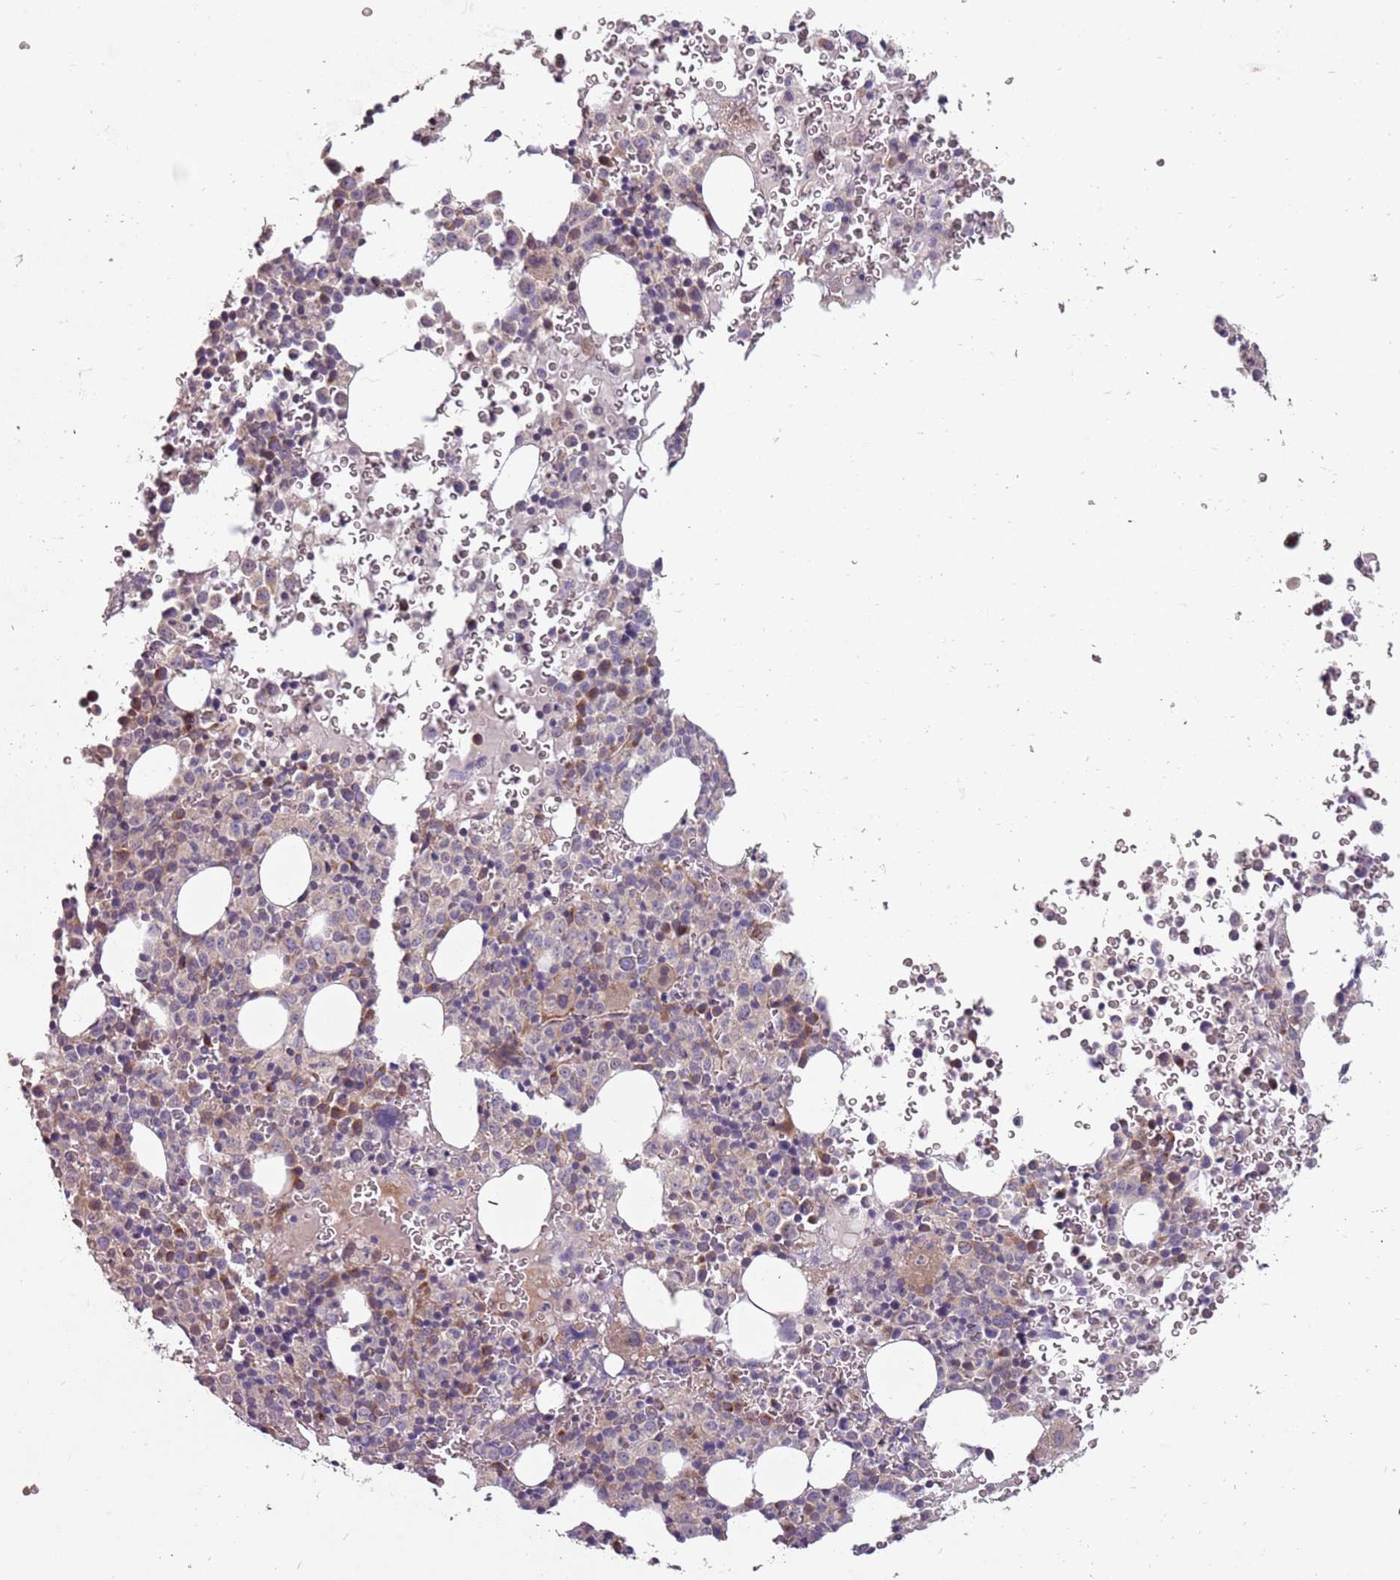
{"staining": {"intensity": "weak", "quantity": "<25%", "location": "cytoplasmic/membranous"}, "tissue": "bone marrow", "cell_type": "Hematopoietic cells", "image_type": "normal", "snomed": [{"axis": "morphology", "description": "Normal tissue, NOS"}, {"axis": "topography", "description": "Bone marrow"}], "caption": "Hematopoietic cells are negative for brown protein staining in benign bone marrow. The staining is performed using DAB (3,3'-diaminobenzidine) brown chromogen with nuclei counter-stained in using hematoxylin.", "gene": "PLD6", "patient": {"sex": "female", "age": 54}}